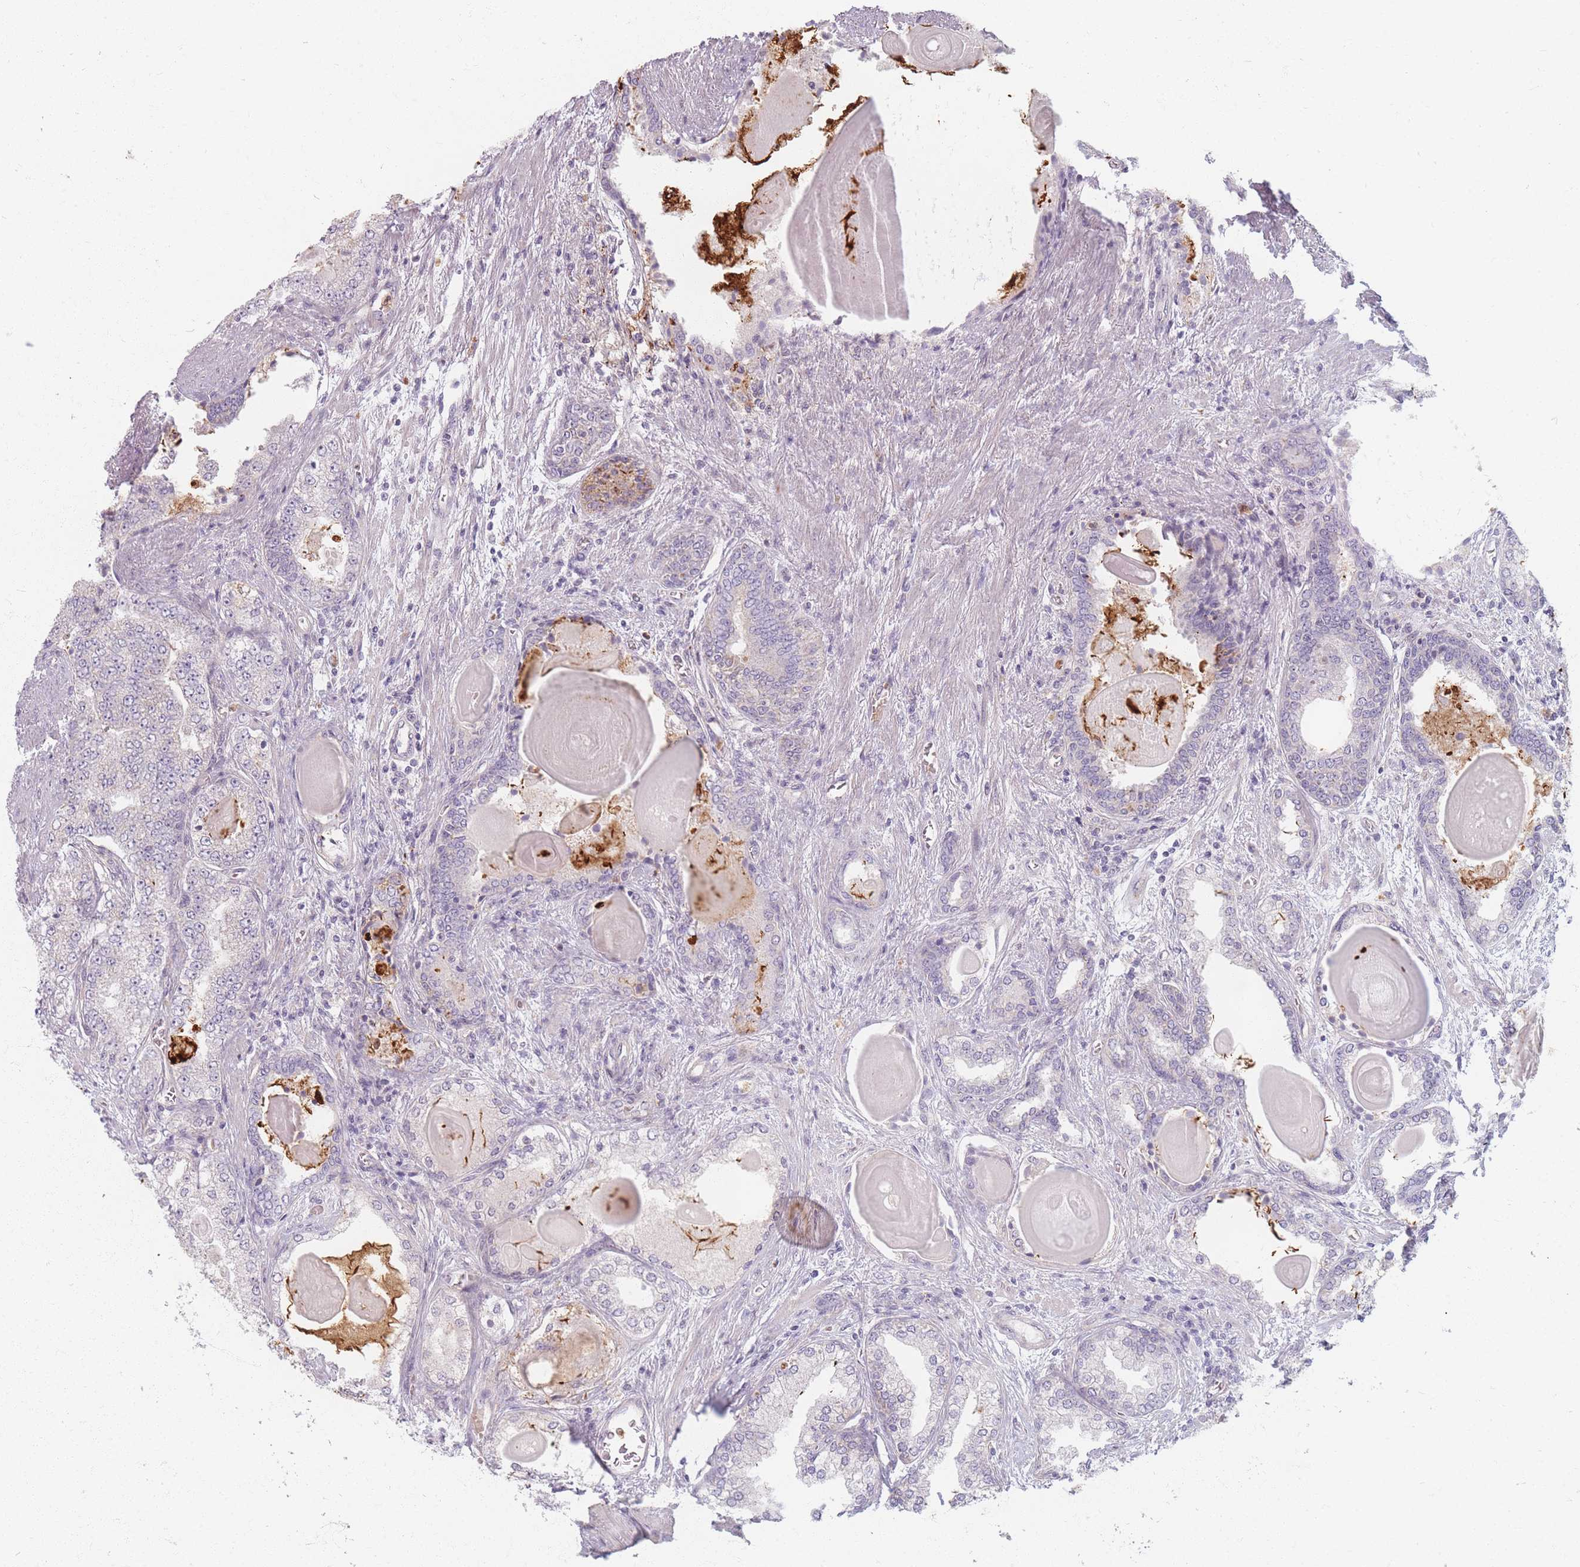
{"staining": {"intensity": "weak", "quantity": "<25%", "location": "cytoplasmic/membranous"}, "tissue": "prostate cancer", "cell_type": "Tumor cells", "image_type": "cancer", "snomed": [{"axis": "morphology", "description": "Adenocarcinoma, High grade"}, {"axis": "topography", "description": "Prostate"}], "caption": "Photomicrograph shows no protein staining in tumor cells of prostate cancer tissue.", "gene": "CHCHD7", "patient": {"sex": "male", "age": 63}}